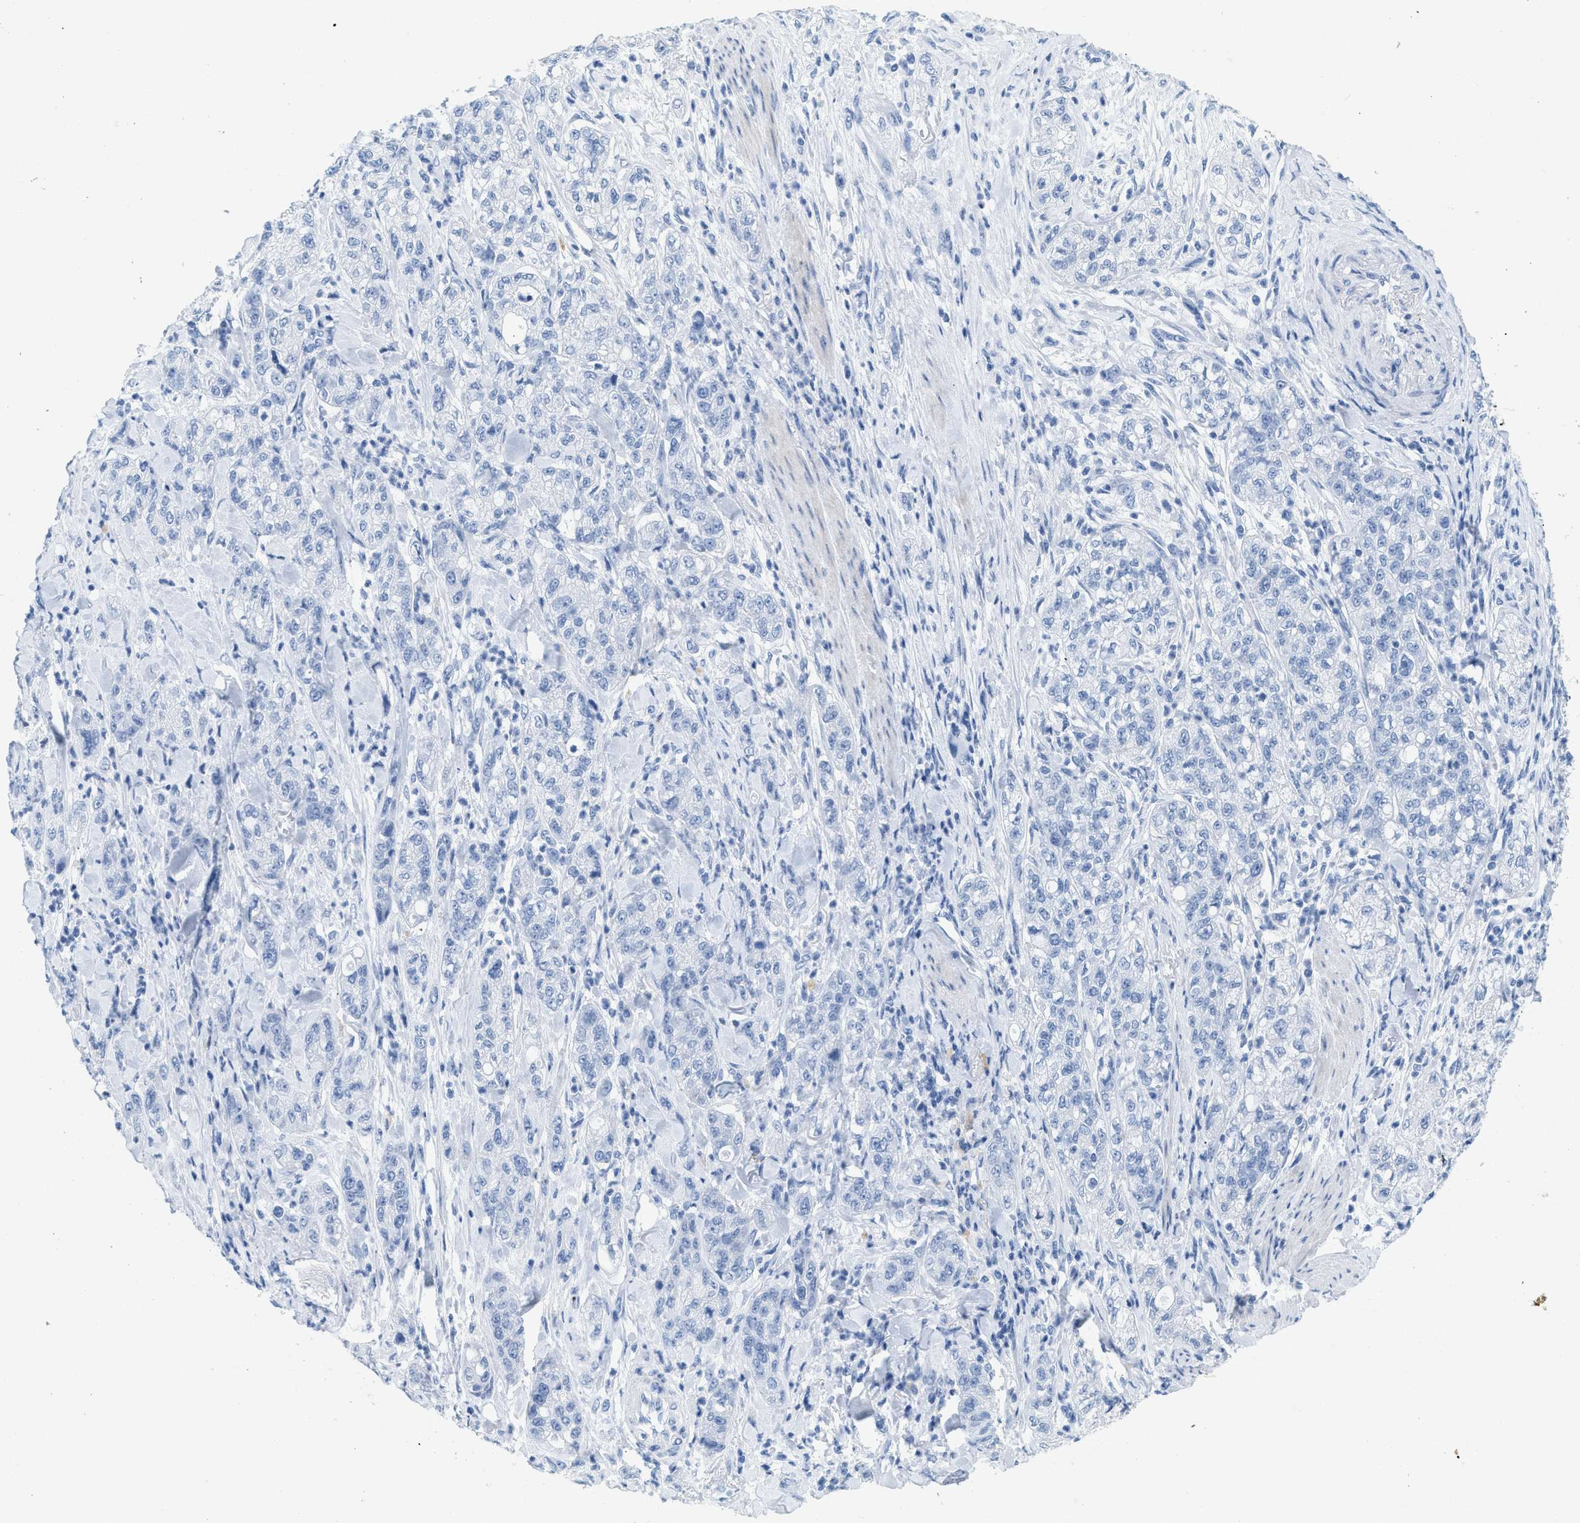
{"staining": {"intensity": "negative", "quantity": "none", "location": "none"}, "tissue": "pancreatic cancer", "cell_type": "Tumor cells", "image_type": "cancer", "snomed": [{"axis": "morphology", "description": "Adenocarcinoma, NOS"}, {"axis": "topography", "description": "Pancreas"}], "caption": "Pancreatic cancer (adenocarcinoma) was stained to show a protein in brown. There is no significant staining in tumor cells. The staining is performed using DAB (3,3'-diaminobenzidine) brown chromogen with nuclei counter-stained in using hematoxylin.", "gene": "HHATL", "patient": {"sex": "female", "age": 78}}